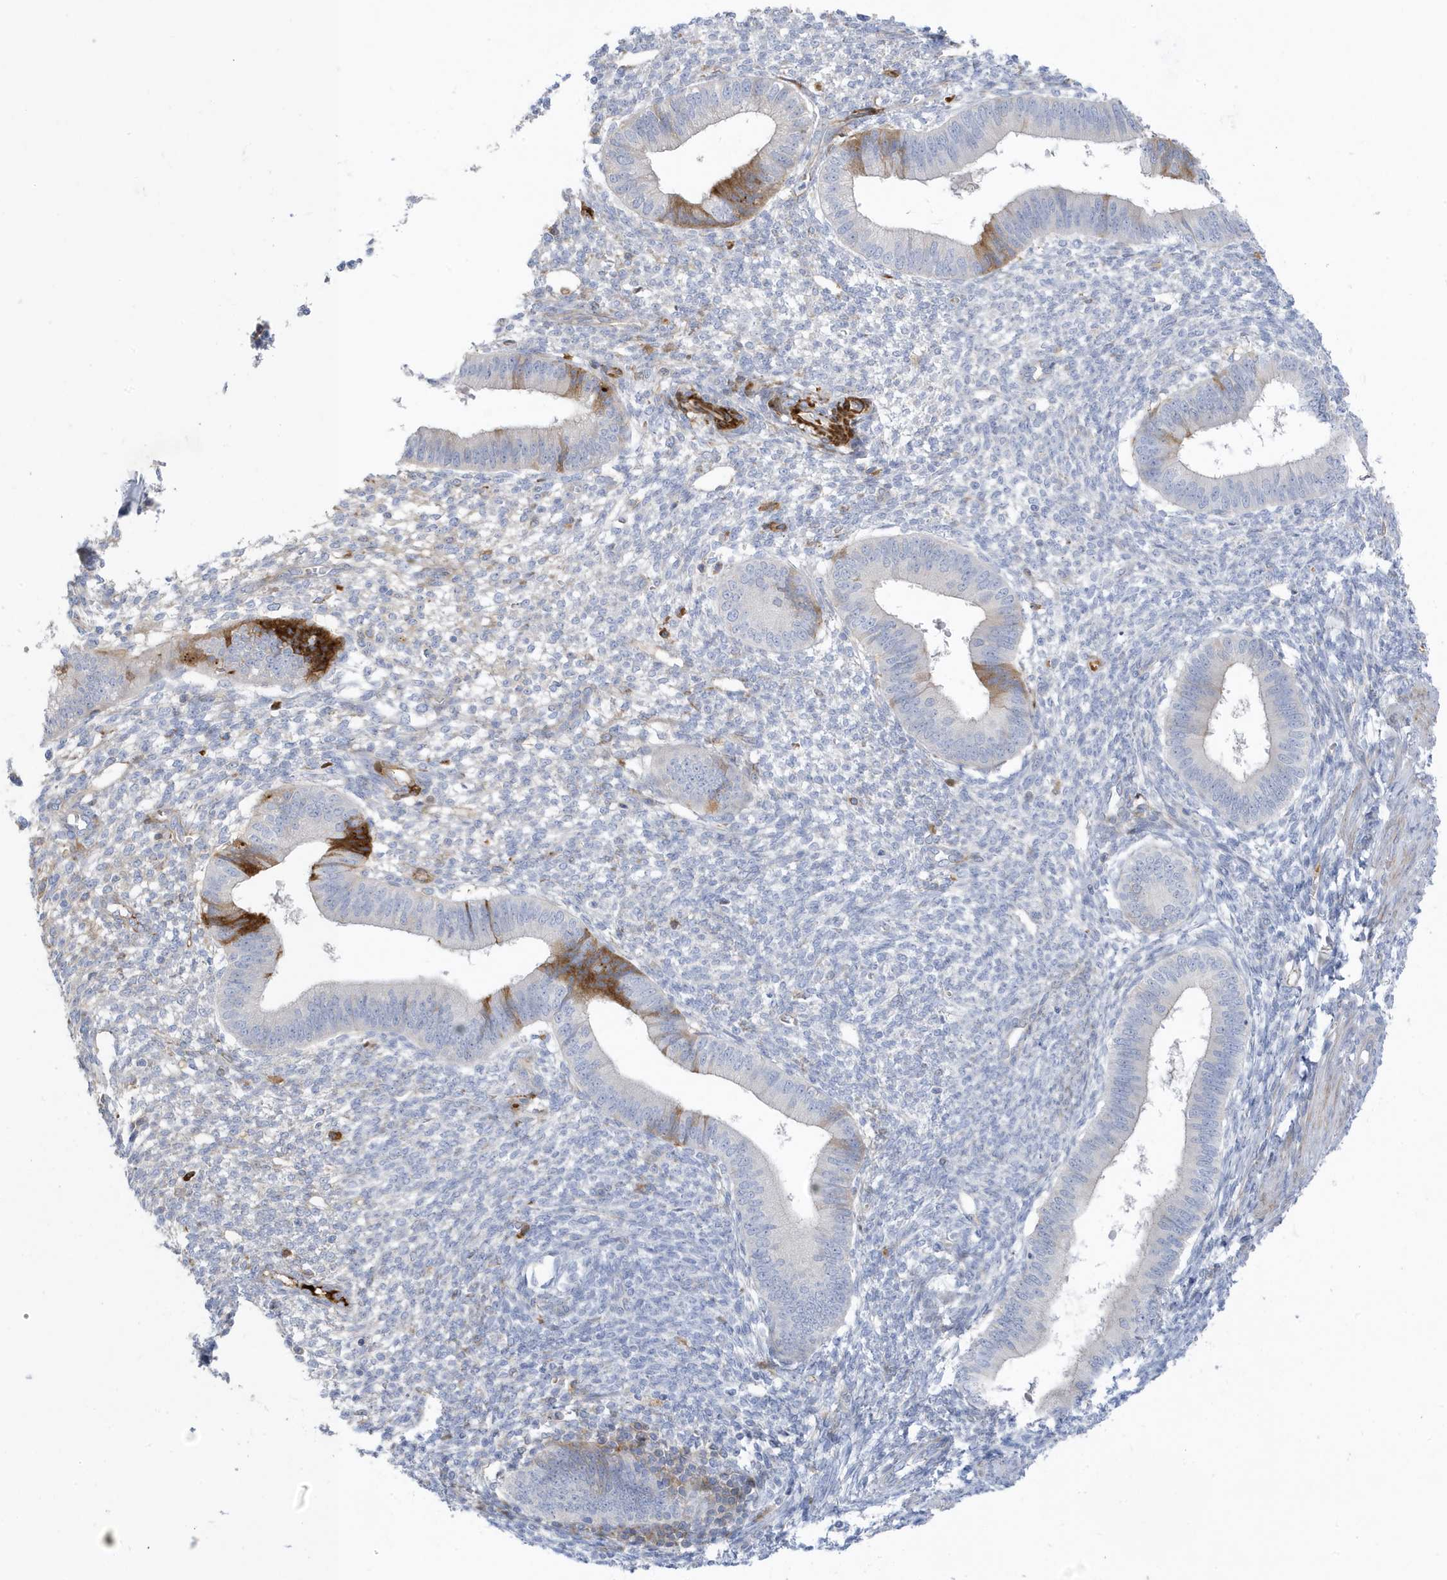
{"staining": {"intensity": "negative", "quantity": "none", "location": "none"}, "tissue": "endometrium", "cell_type": "Cells in endometrial stroma", "image_type": "normal", "snomed": [{"axis": "morphology", "description": "Normal tissue, NOS"}, {"axis": "topography", "description": "Endometrium"}], "caption": "High magnification brightfield microscopy of unremarkable endometrium stained with DAB (3,3'-diaminobenzidine) (brown) and counterstained with hematoxylin (blue): cells in endometrial stroma show no significant positivity. (Brightfield microscopy of DAB IHC at high magnification).", "gene": "ATP13A5", "patient": {"sex": "female", "age": 46}}